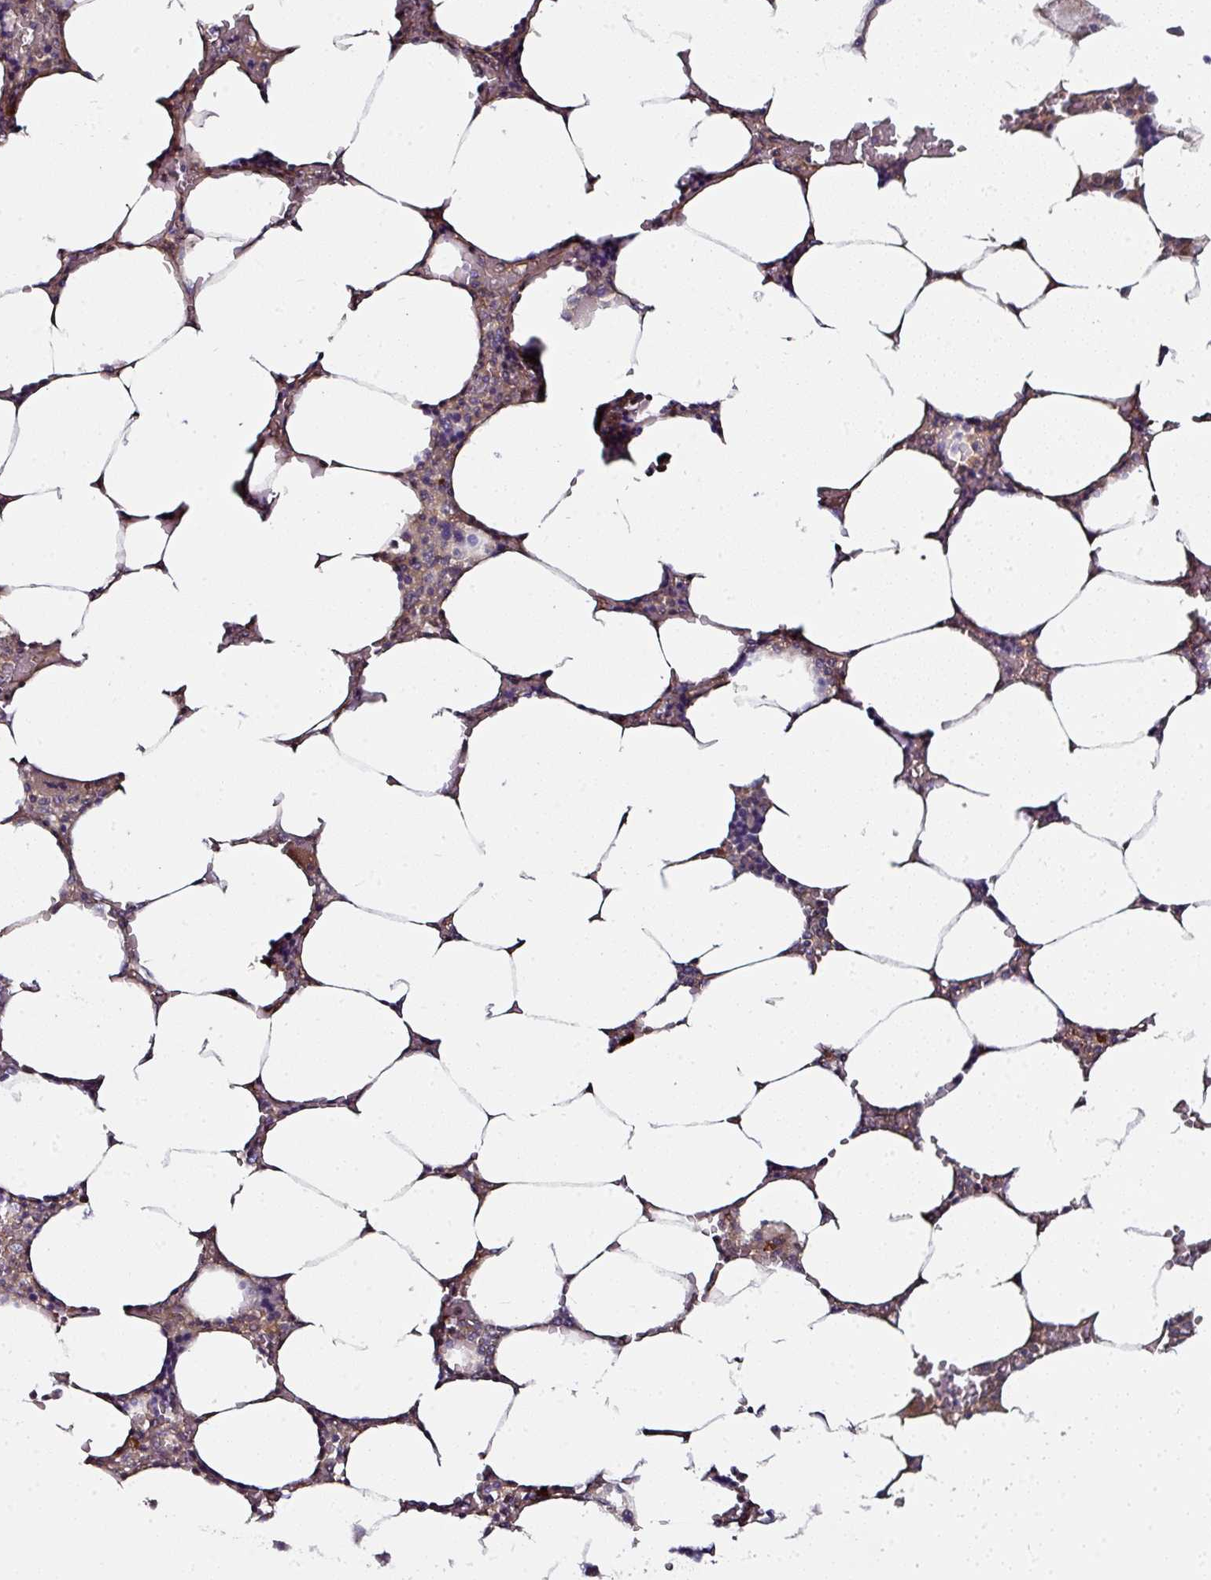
{"staining": {"intensity": "moderate", "quantity": "<25%", "location": "cytoplasmic/membranous"}, "tissue": "bone marrow", "cell_type": "Hematopoietic cells", "image_type": "normal", "snomed": [{"axis": "morphology", "description": "Normal tissue, NOS"}, {"axis": "topography", "description": "Bone marrow"}], "caption": "Normal bone marrow displays moderate cytoplasmic/membranous positivity in approximately <25% of hematopoietic cells (DAB = brown stain, brightfield microscopy at high magnification)..", "gene": "CTDSP2", "patient": {"sex": "male", "age": 64}}